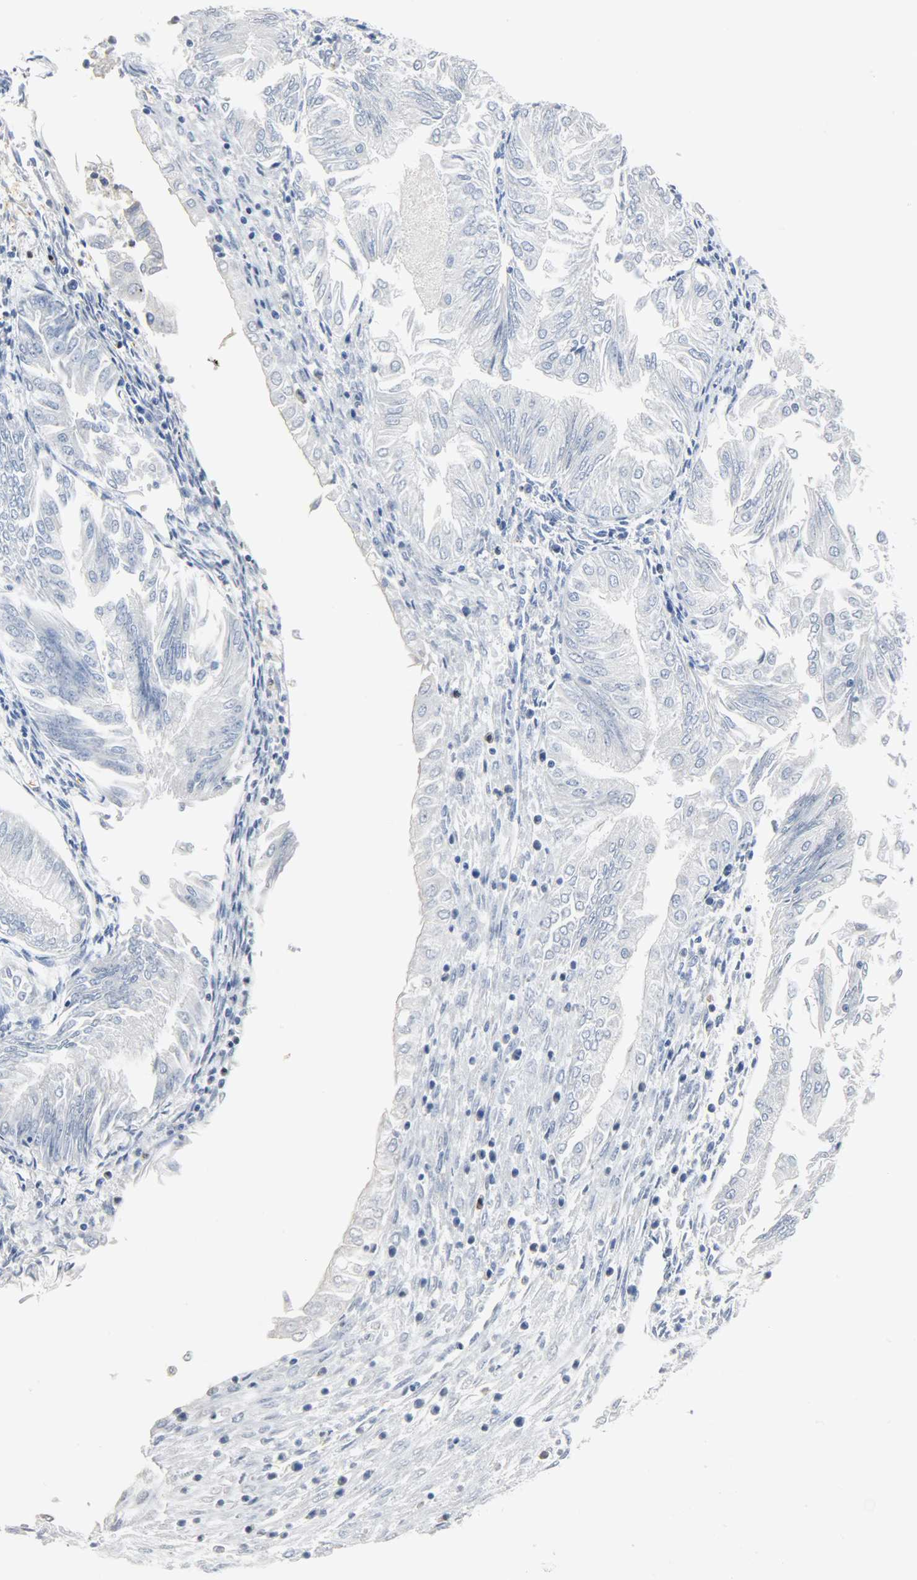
{"staining": {"intensity": "negative", "quantity": "none", "location": "none"}, "tissue": "endometrial cancer", "cell_type": "Tumor cells", "image_type": "cancer", "snomed": [{"axis": "morphology", "description": "Adenocarcinoma, NOS"}, {"axis": "topography", "description": "Endometrium"}], "caption": "Immunohistochemistry (IHC) photomicrograph of endometrial adenocarcinoma stained for a protein (brown), which exhibits no expression in tumor cells.", "gene": "CA3", "patient": {"sex": "female", "age": 53}}